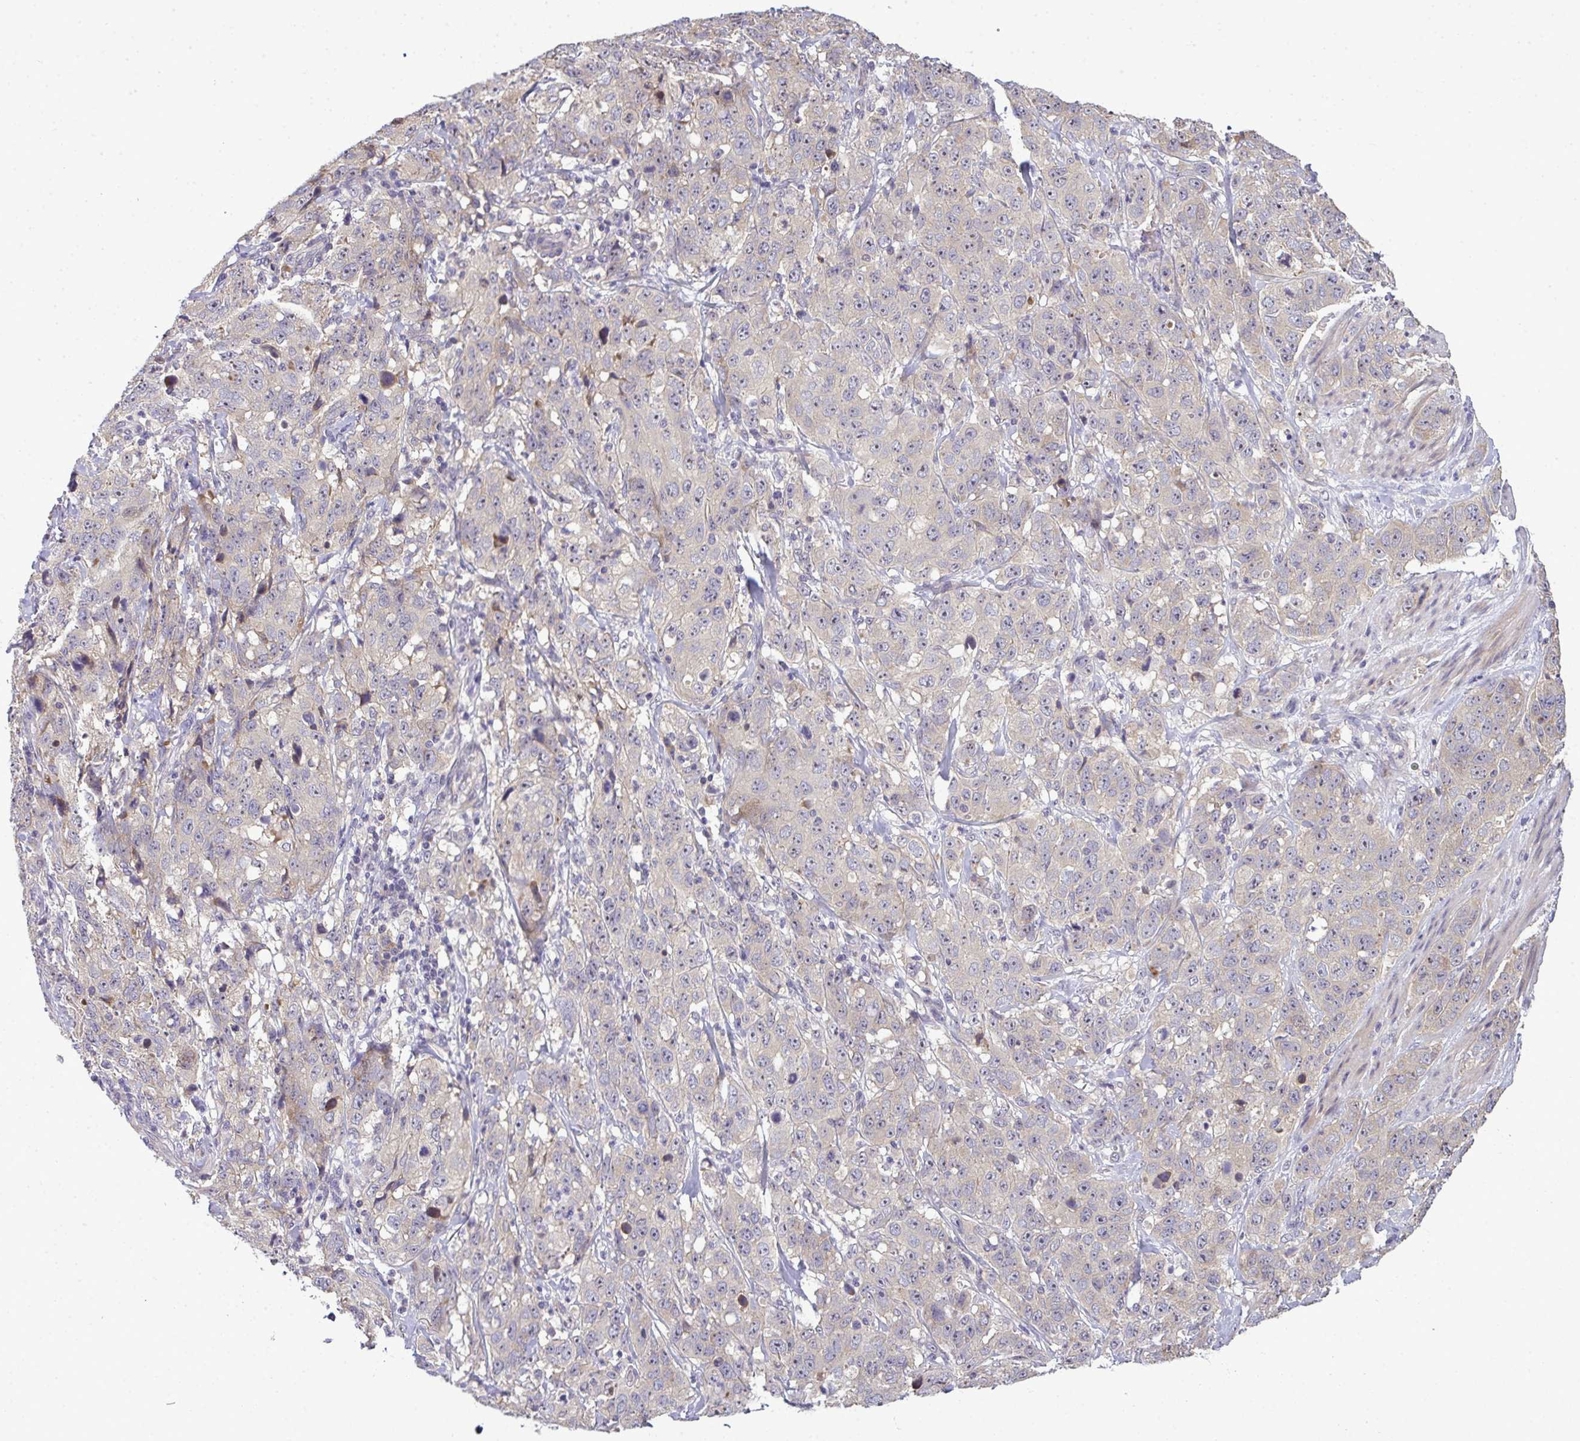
{"staining": {"intensity": "negative", "quantity": "none", "location": "none"}, "tissue": "stomach cancer", "cell_type": "Tumor cells", "image_type": "cancer", "snomed": [{"axis": "morphology", "description": "Adenocarcinoma, NOS"}, {"axis": "topography", "description": "Stomach"}], "caption": "Histopathology image shows no significant protein staining in tumor cells of stomach cancer.", "gene": "NT5C1A", "patient": {"sex": "male", "age": 48}}